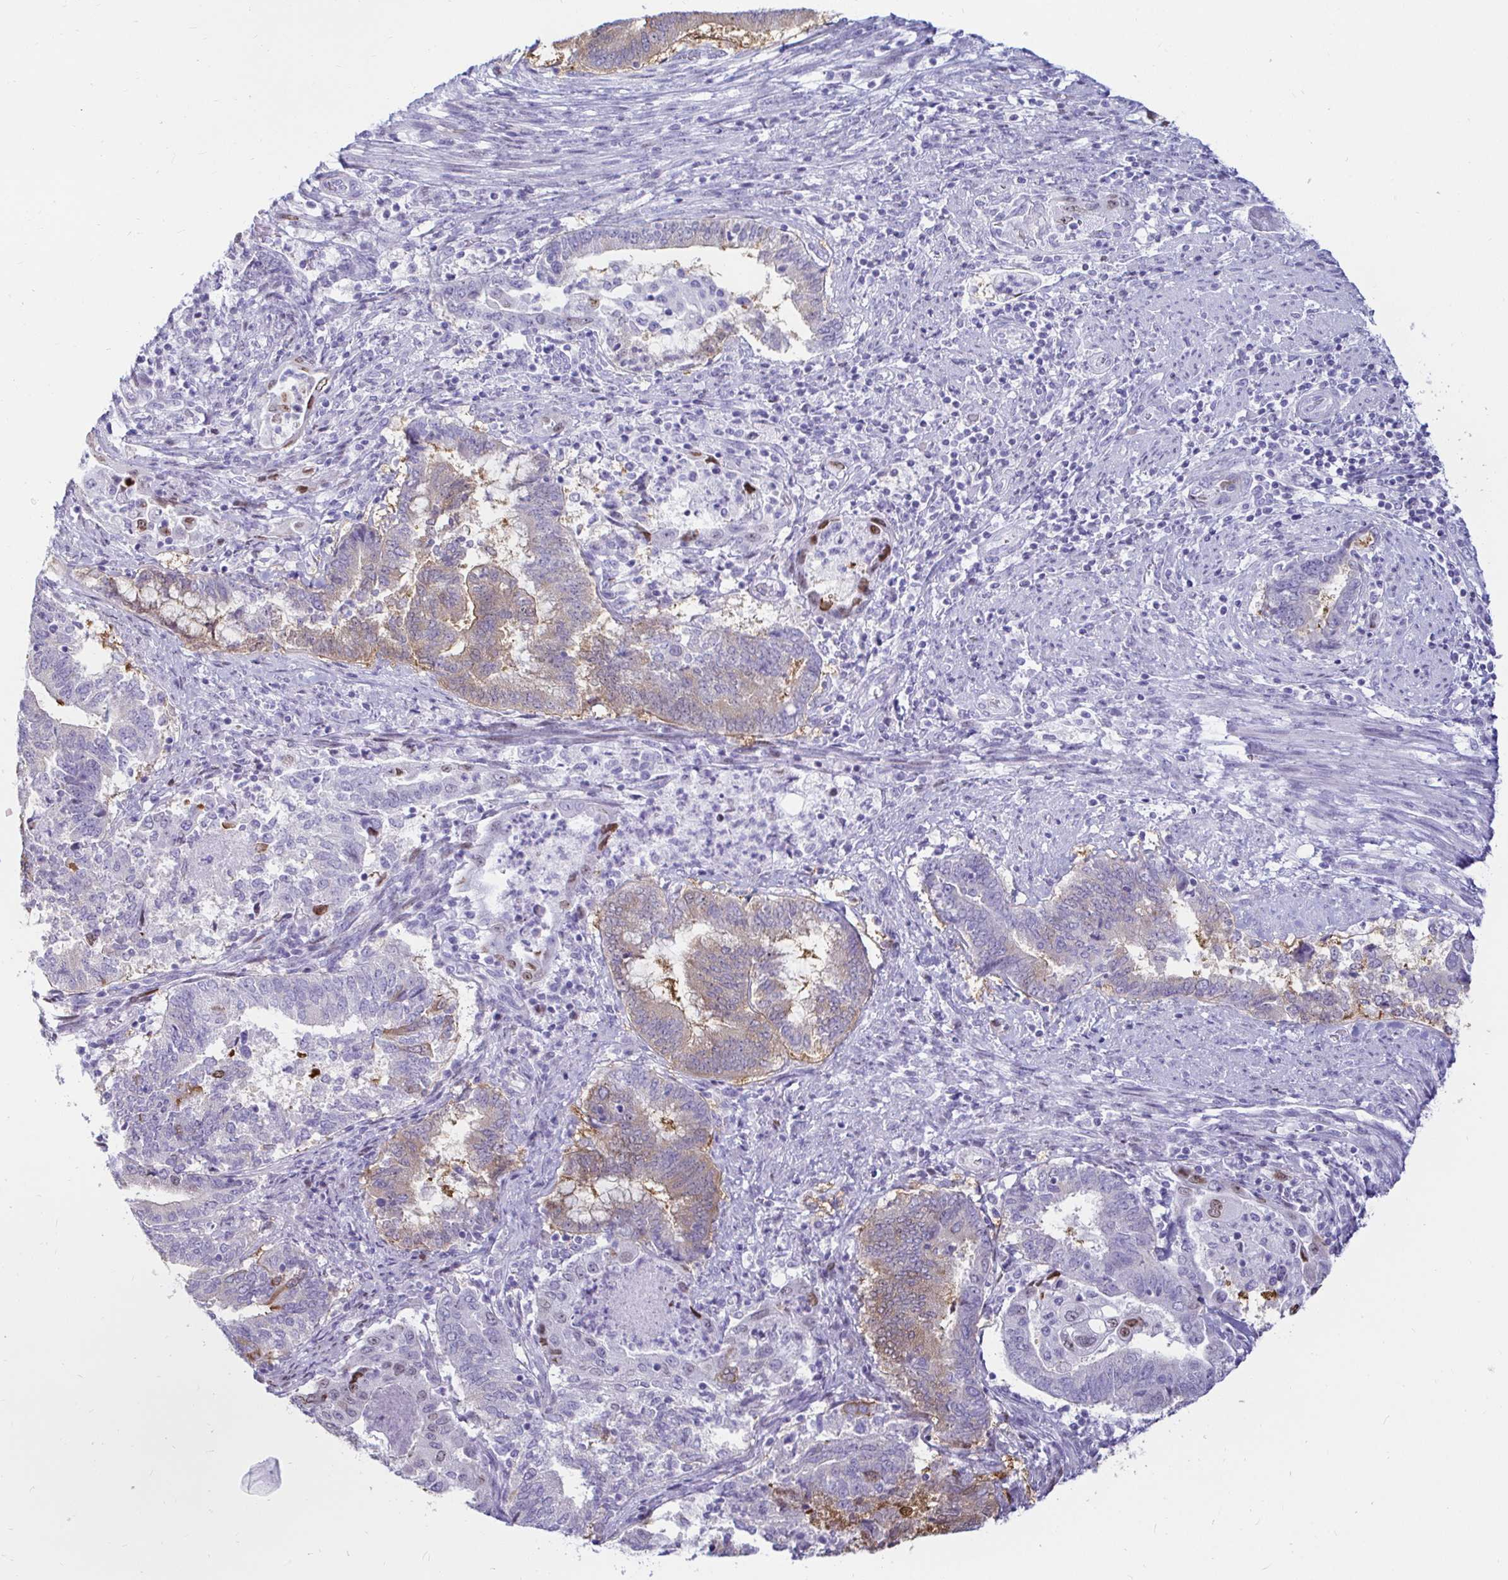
{"staining": {"intensity": "weak", "quantity": "25%-75%", "location": "cytoplasmic/membranous"}, "tissue": "endometrial cancer", "cell_type": "Tumor cells", "image_type": "cancer", "snomed": [{"axis": "morphology", "description": "Adenocarcinoma, NOS"}, {"axis": "topography", "description": "Endometrium"}], "caption": "Human endometrial cancer (adenocarcinoma) stained with a brown dye displays weak cytoplasmic/membranous positive positivity in about 25%-75% of tumor cells.", "gene": "CAPSL", "patient": {"sex": "female", "age": 65}}